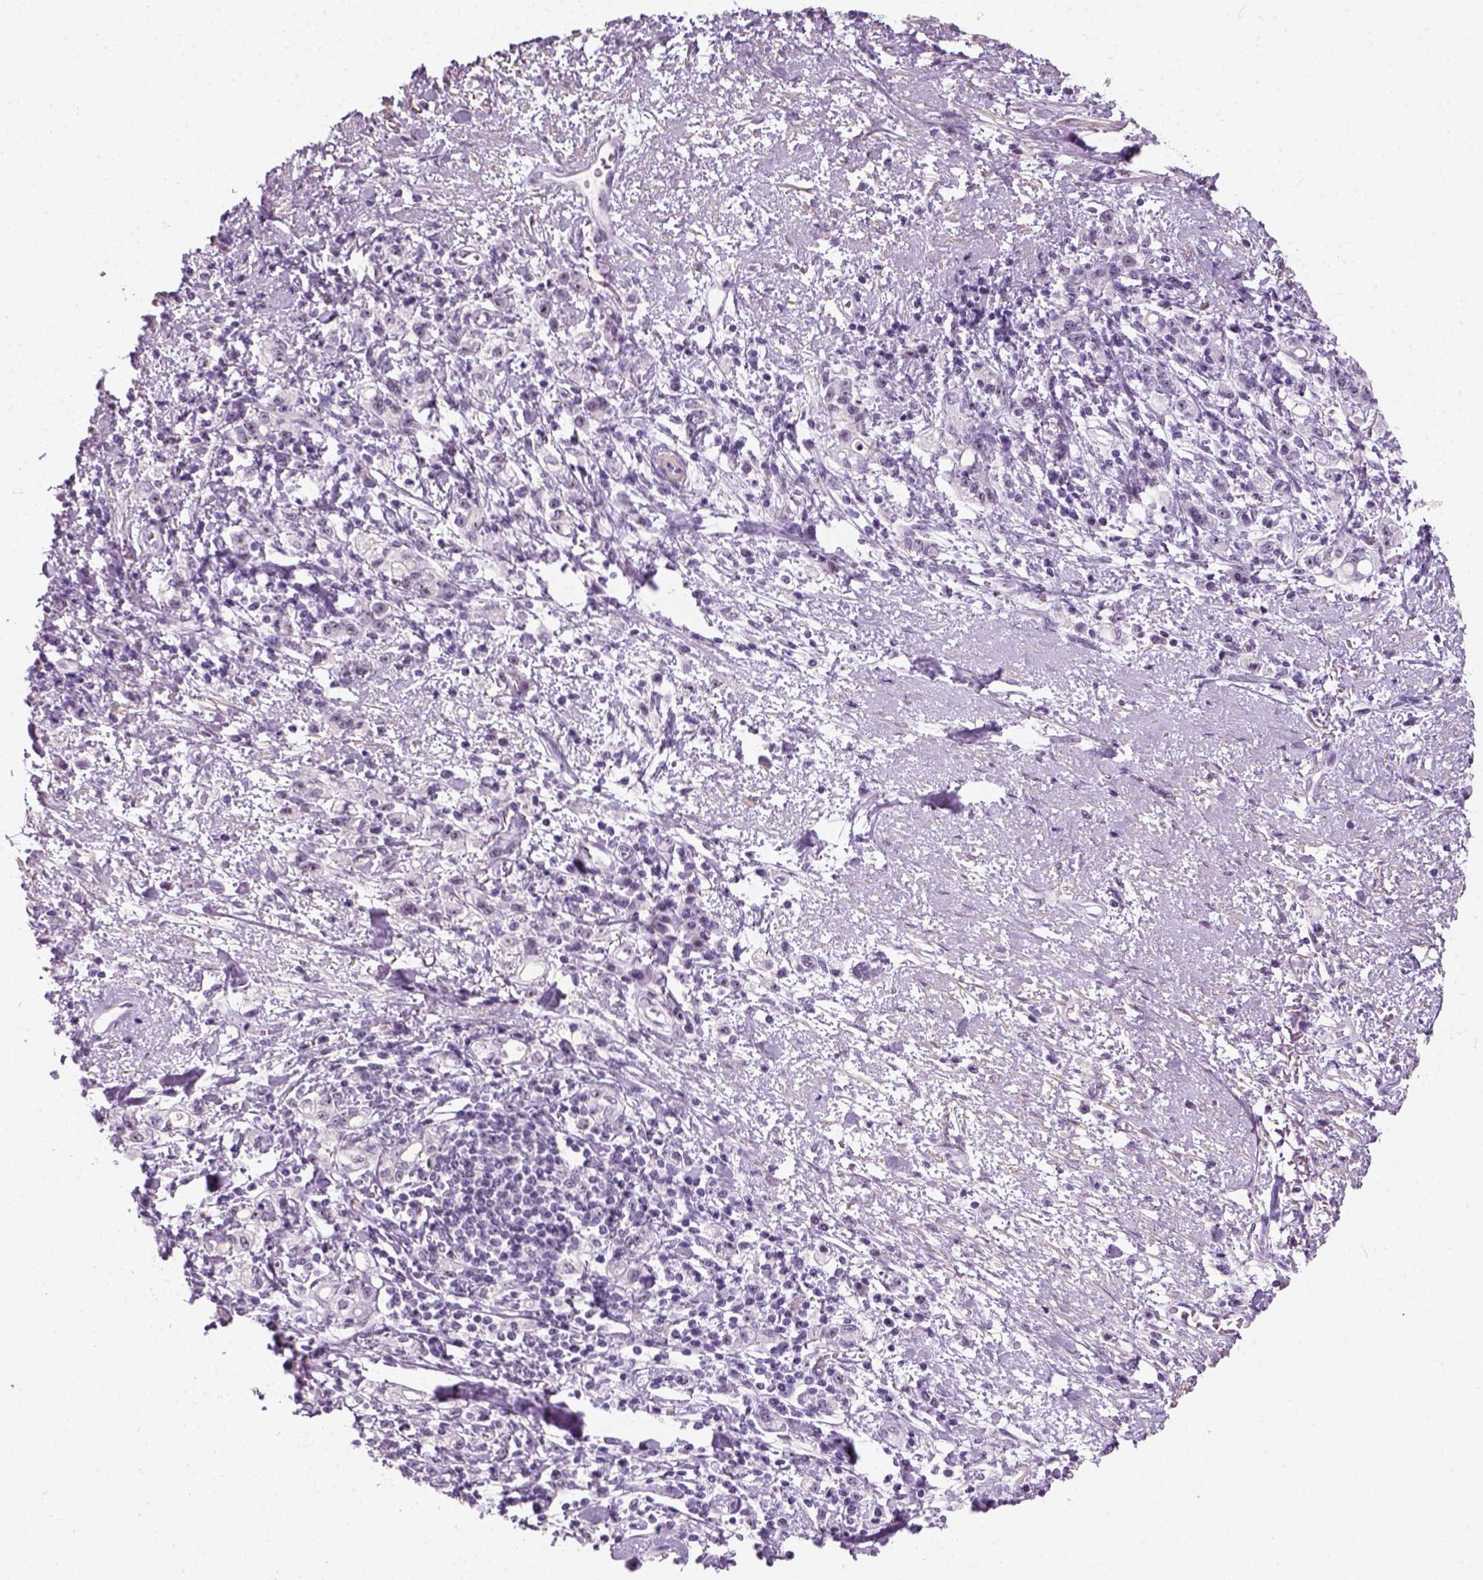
{"staining": {"intensity": "negative", "quantity": "none", "location": "none"}, "tissue": "stomach cancer", "cell_type": "Tumor cells", "image_type": "cancer", "snomed": [{"axis": "morphology", "description": "Adenocarcinoma, NOS"}, {"axis": "topography", "description": "Stomach"}], "caption": "A photomicrograph of stomach cancer stained for a protein demonstrates no brown staining in tumor cells.", "gene": "ZNF865", "patient": {"sex": "male", "age": 77}}